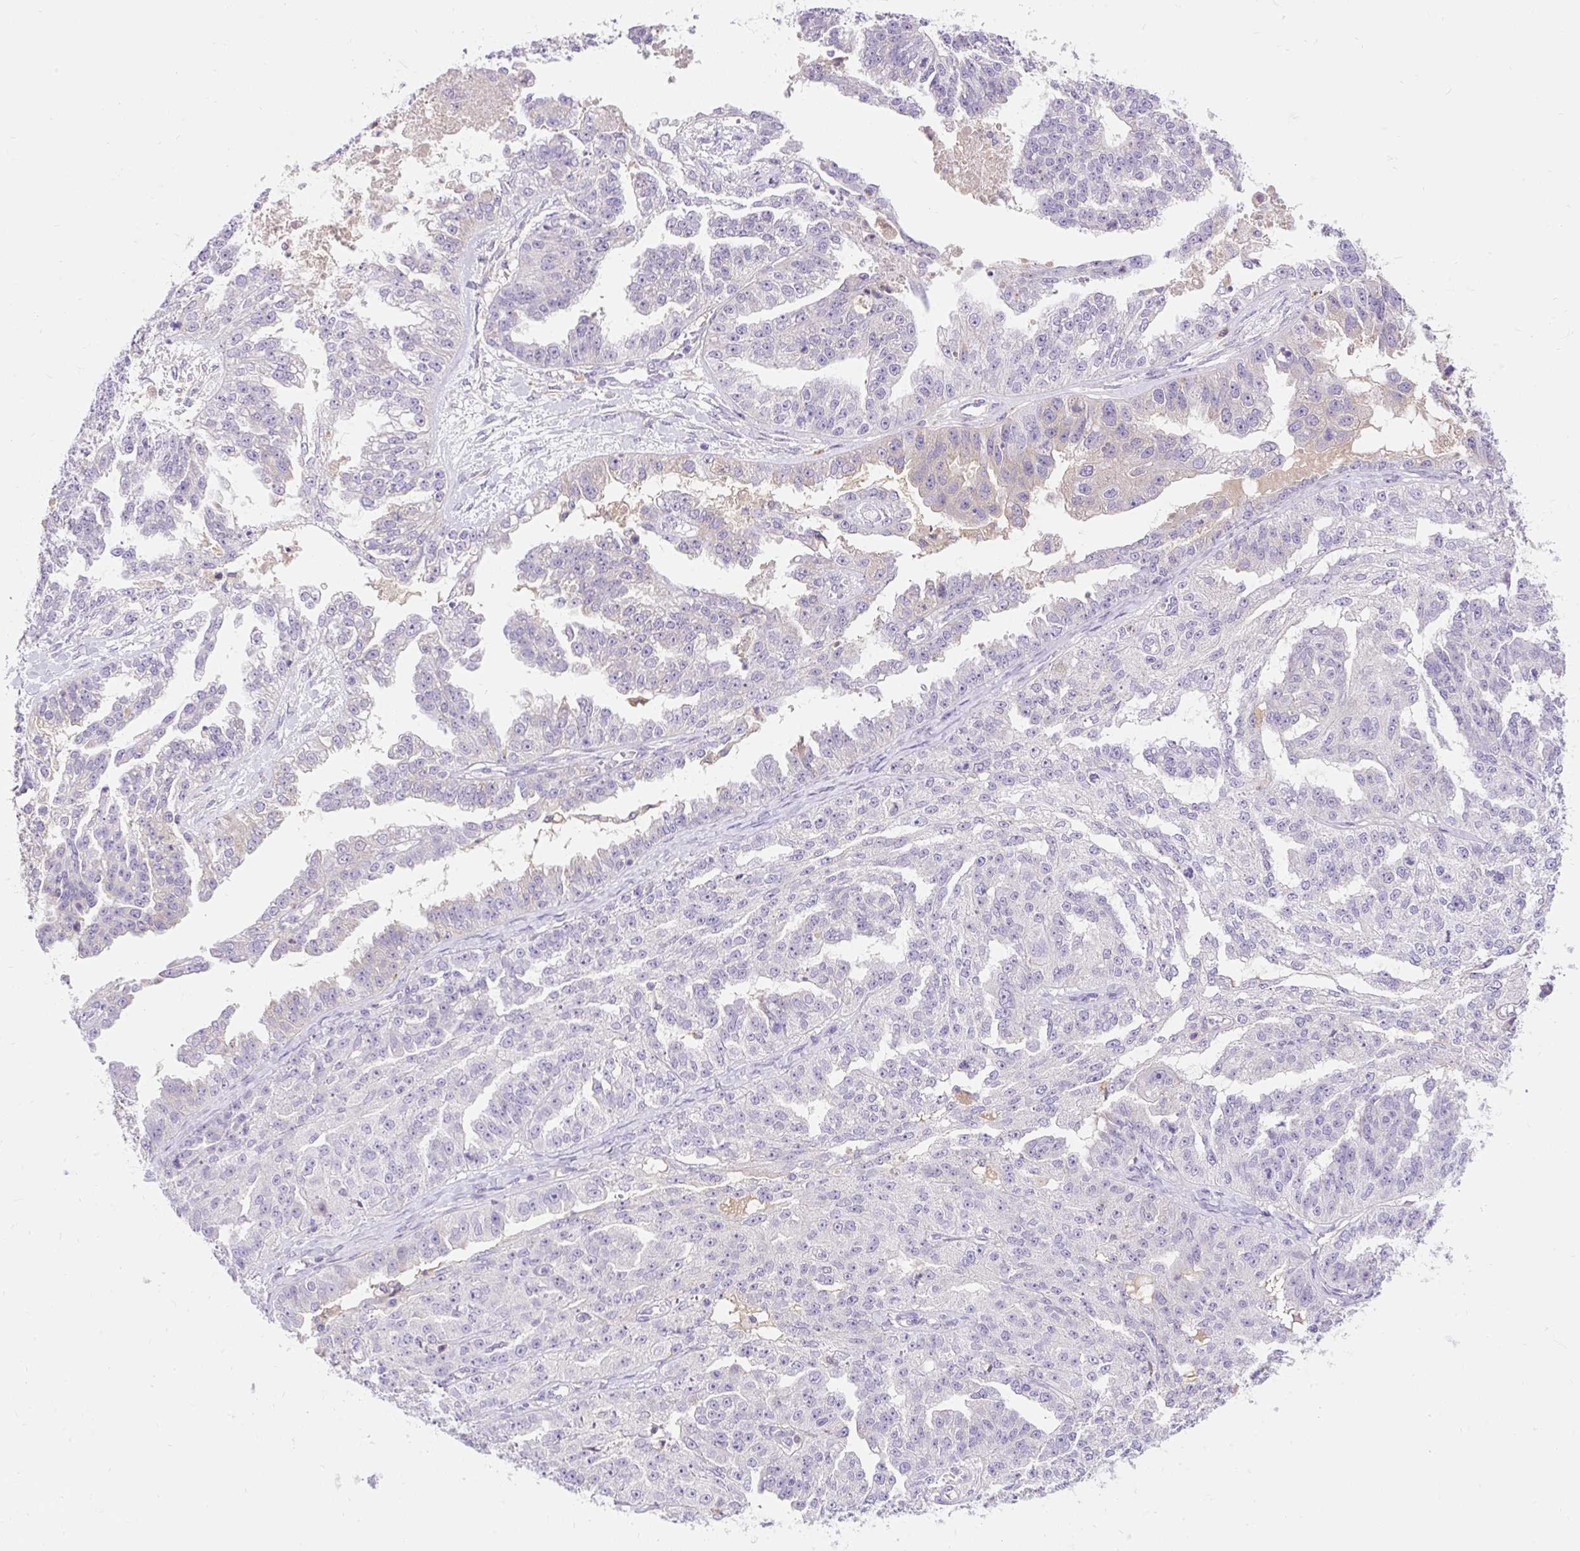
{"staining": {"intensity": "negative", "quantity": "none", "location": "none"}, "tissue": "ovarian cancer", "cell_type": "Tumor cells", "image_type": "cancer", "snomed": [{"axis": "morphology", "description": "Cystadenocarcinoma, serous, NOS"}, {"axis": "topography", "description": "Ovary"}], "caption": "This photomicrograph is of serous cystadenocarcinoma (ovarian) stained with IHC to label a protein in brown with the nuclei are counter-stained blue. There is no staining in tumor cells.", "gene": "TMEM150C", "patient": {"sex": "female", "age": 58}}